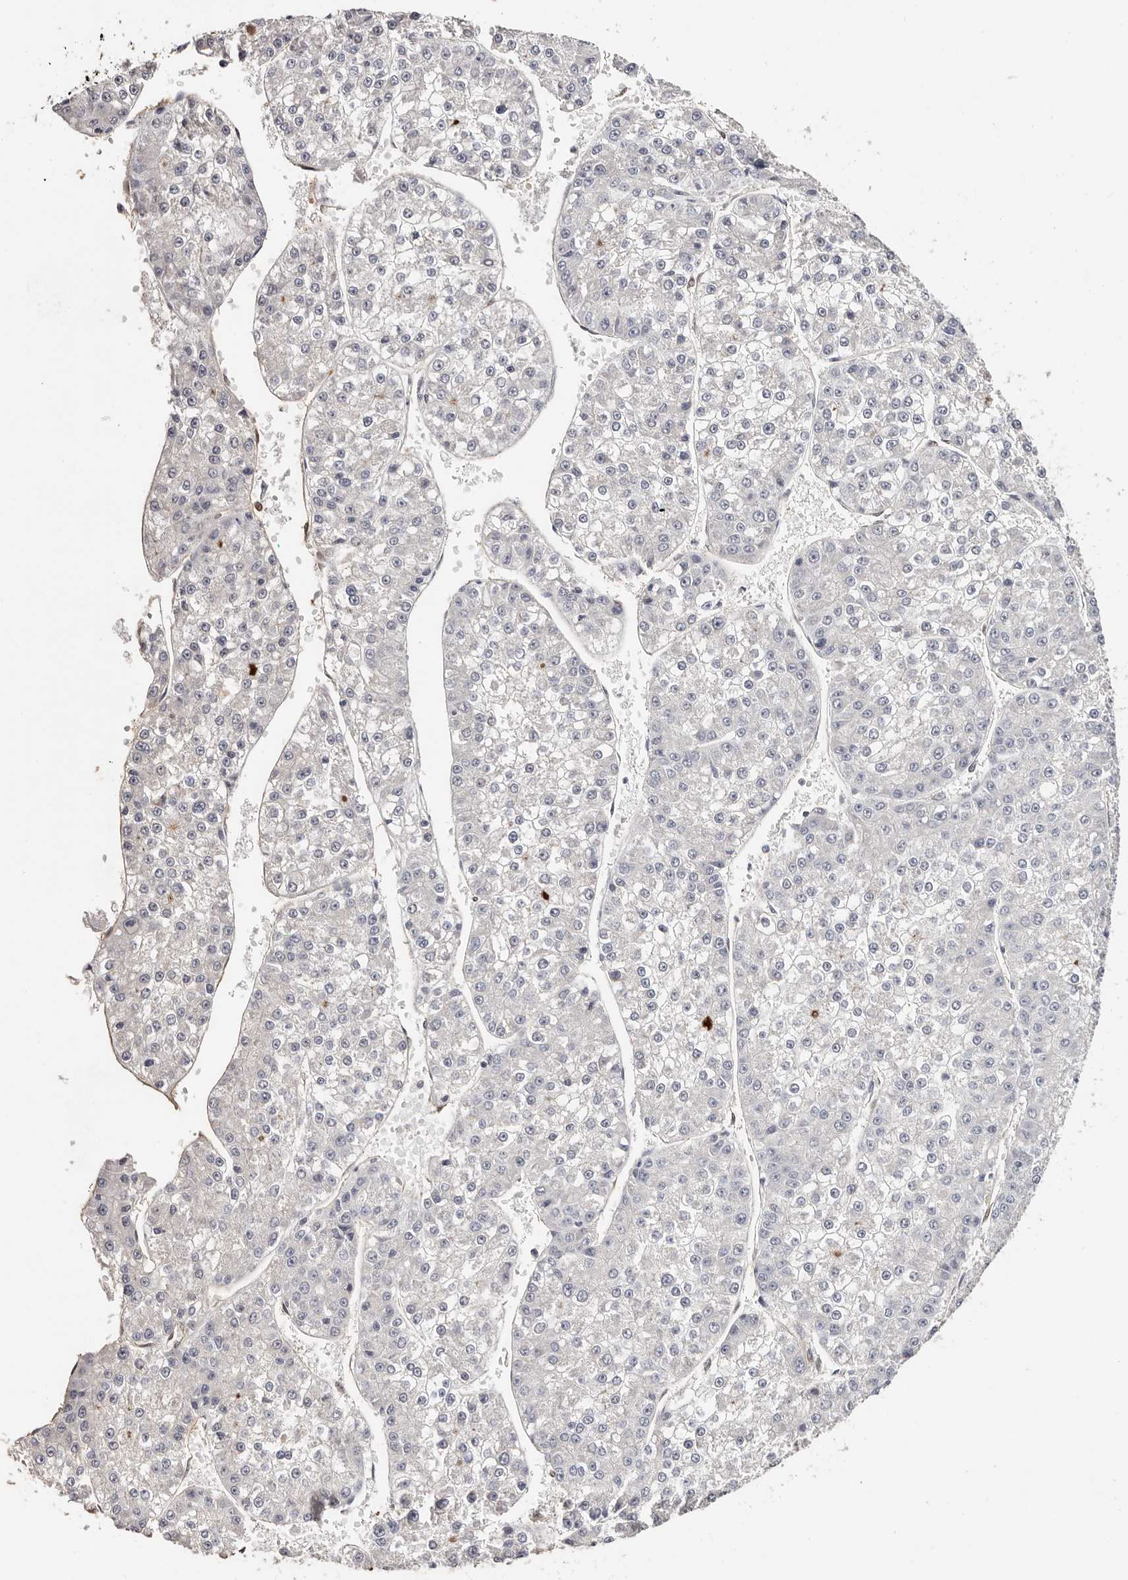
{"staining": {"intensity": "negative", "quantity": "none", "location": "none"}, "tissue": "liver cancer", "cell_type": "Tumor cells", "image_type": "cancer", "snomed": [{"axis": "morphology", "description": "Carcinoma, Hepatocellular, NOS"}, {"axis": "topography", "description": "Liver"}], "caption": "A micrograph of liver cancer (hepatocellular carcinoma) stained for a protein demonstrates no brown staining in tumor cells.", "gene": "TGM2", "patient": {"sex": "female", "age": 73}}